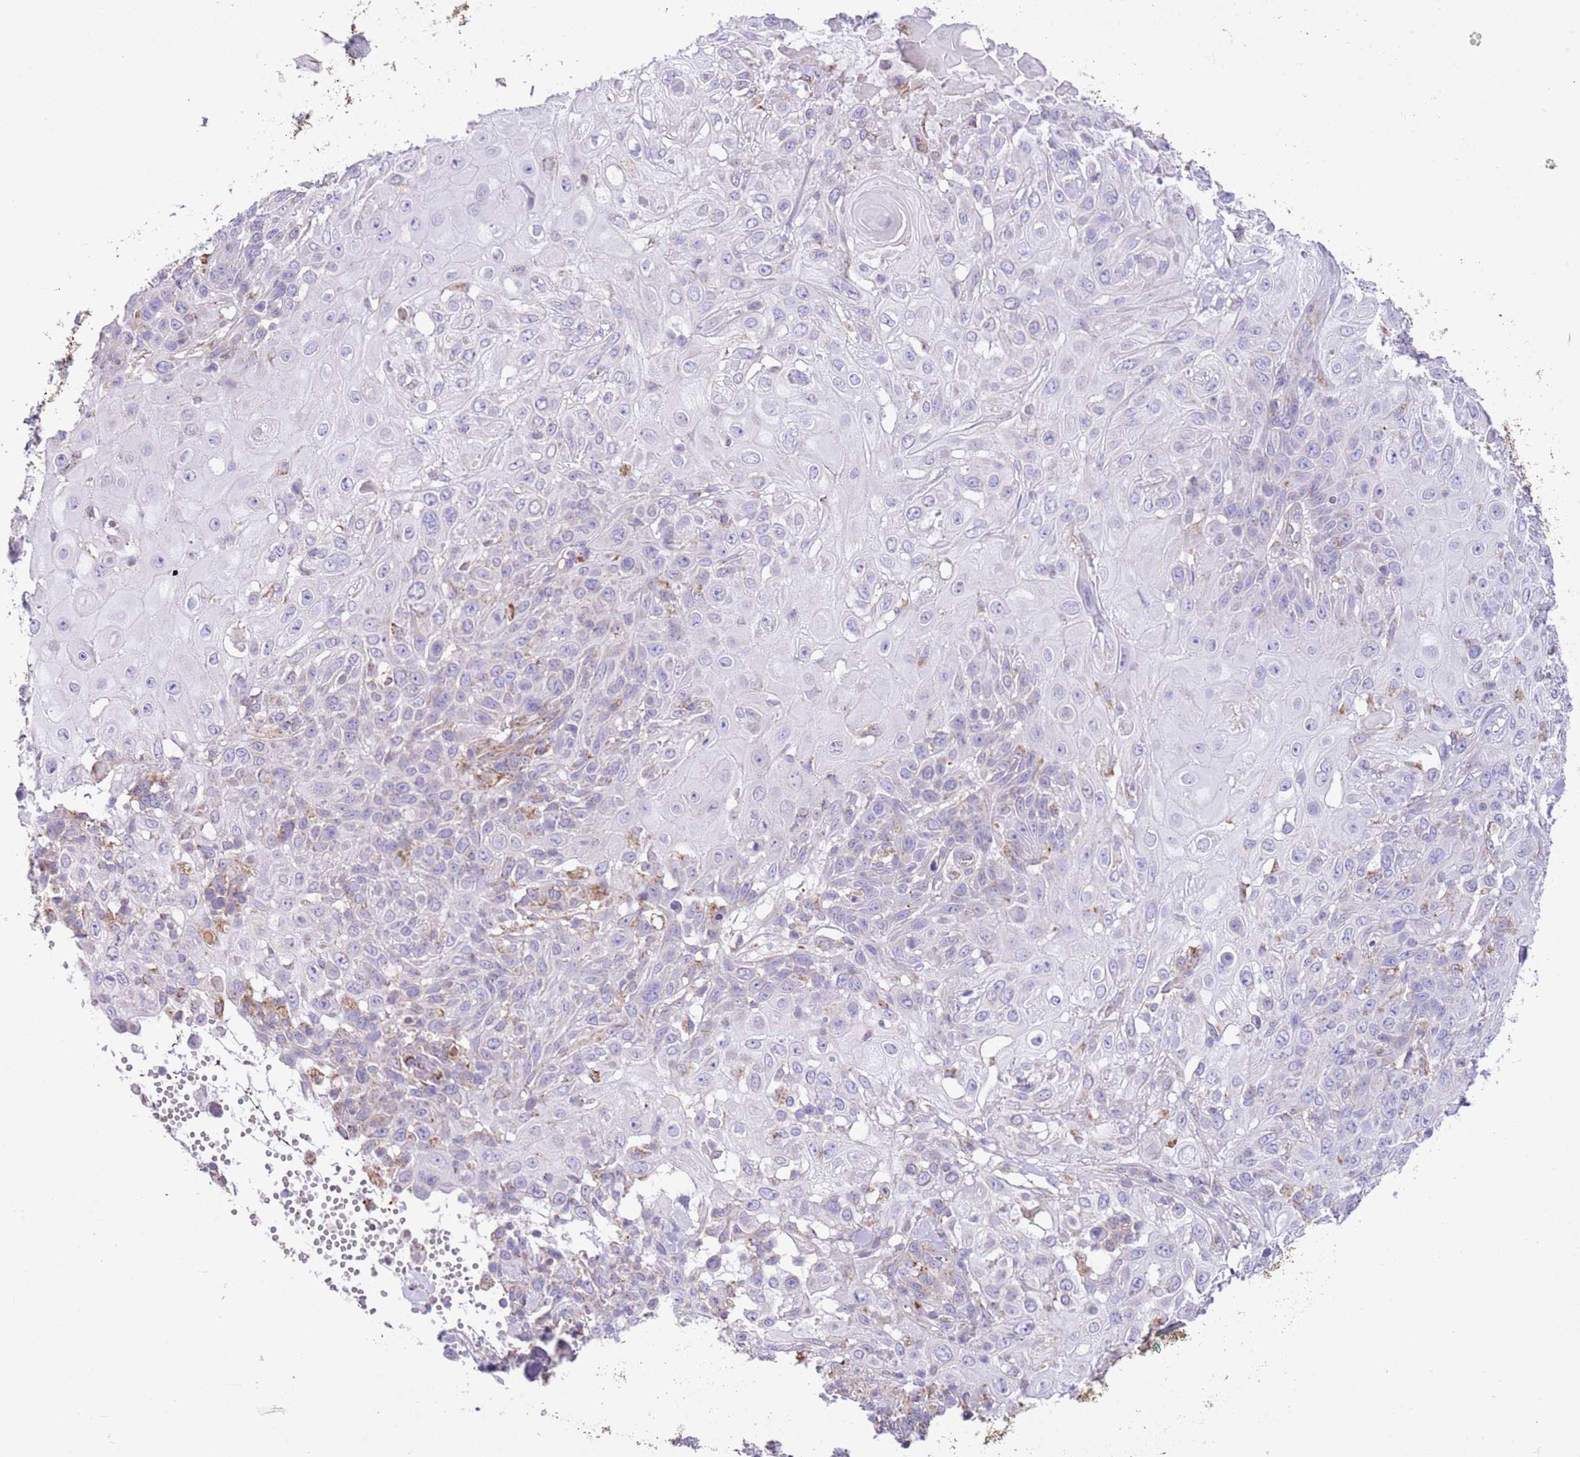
{"staining": {"intensity": "negative", "quantity": "none", "location": "none"}, "tissue": "skin cancer", "cell_type": "Tumor cells", "image_type": "cancer", "snomed": [{"axis": "morphology", "description": "Normal tissue, NOS"}, {"axis": "morphology", "description": "Squamous cell carcinoma, NOS"}, {"axis": "topography", "description": "Skin"}, {"axis": "topography", "description": "Cartilage tissue"}], "caption": "Immunohistochemistry (IHC) histopathology image of neoplastic tissue: skin squamous cell carcinoma stained with DAB (3,3'-diaminobenzidine) demonstrates no significant protein expression in tumor cells. (DAB (3,3'-diaminobenzidine) immunohistochemistry, high magnification).", "gene": "SS18L2", "patient": {"sex": "female", "age": 79}}